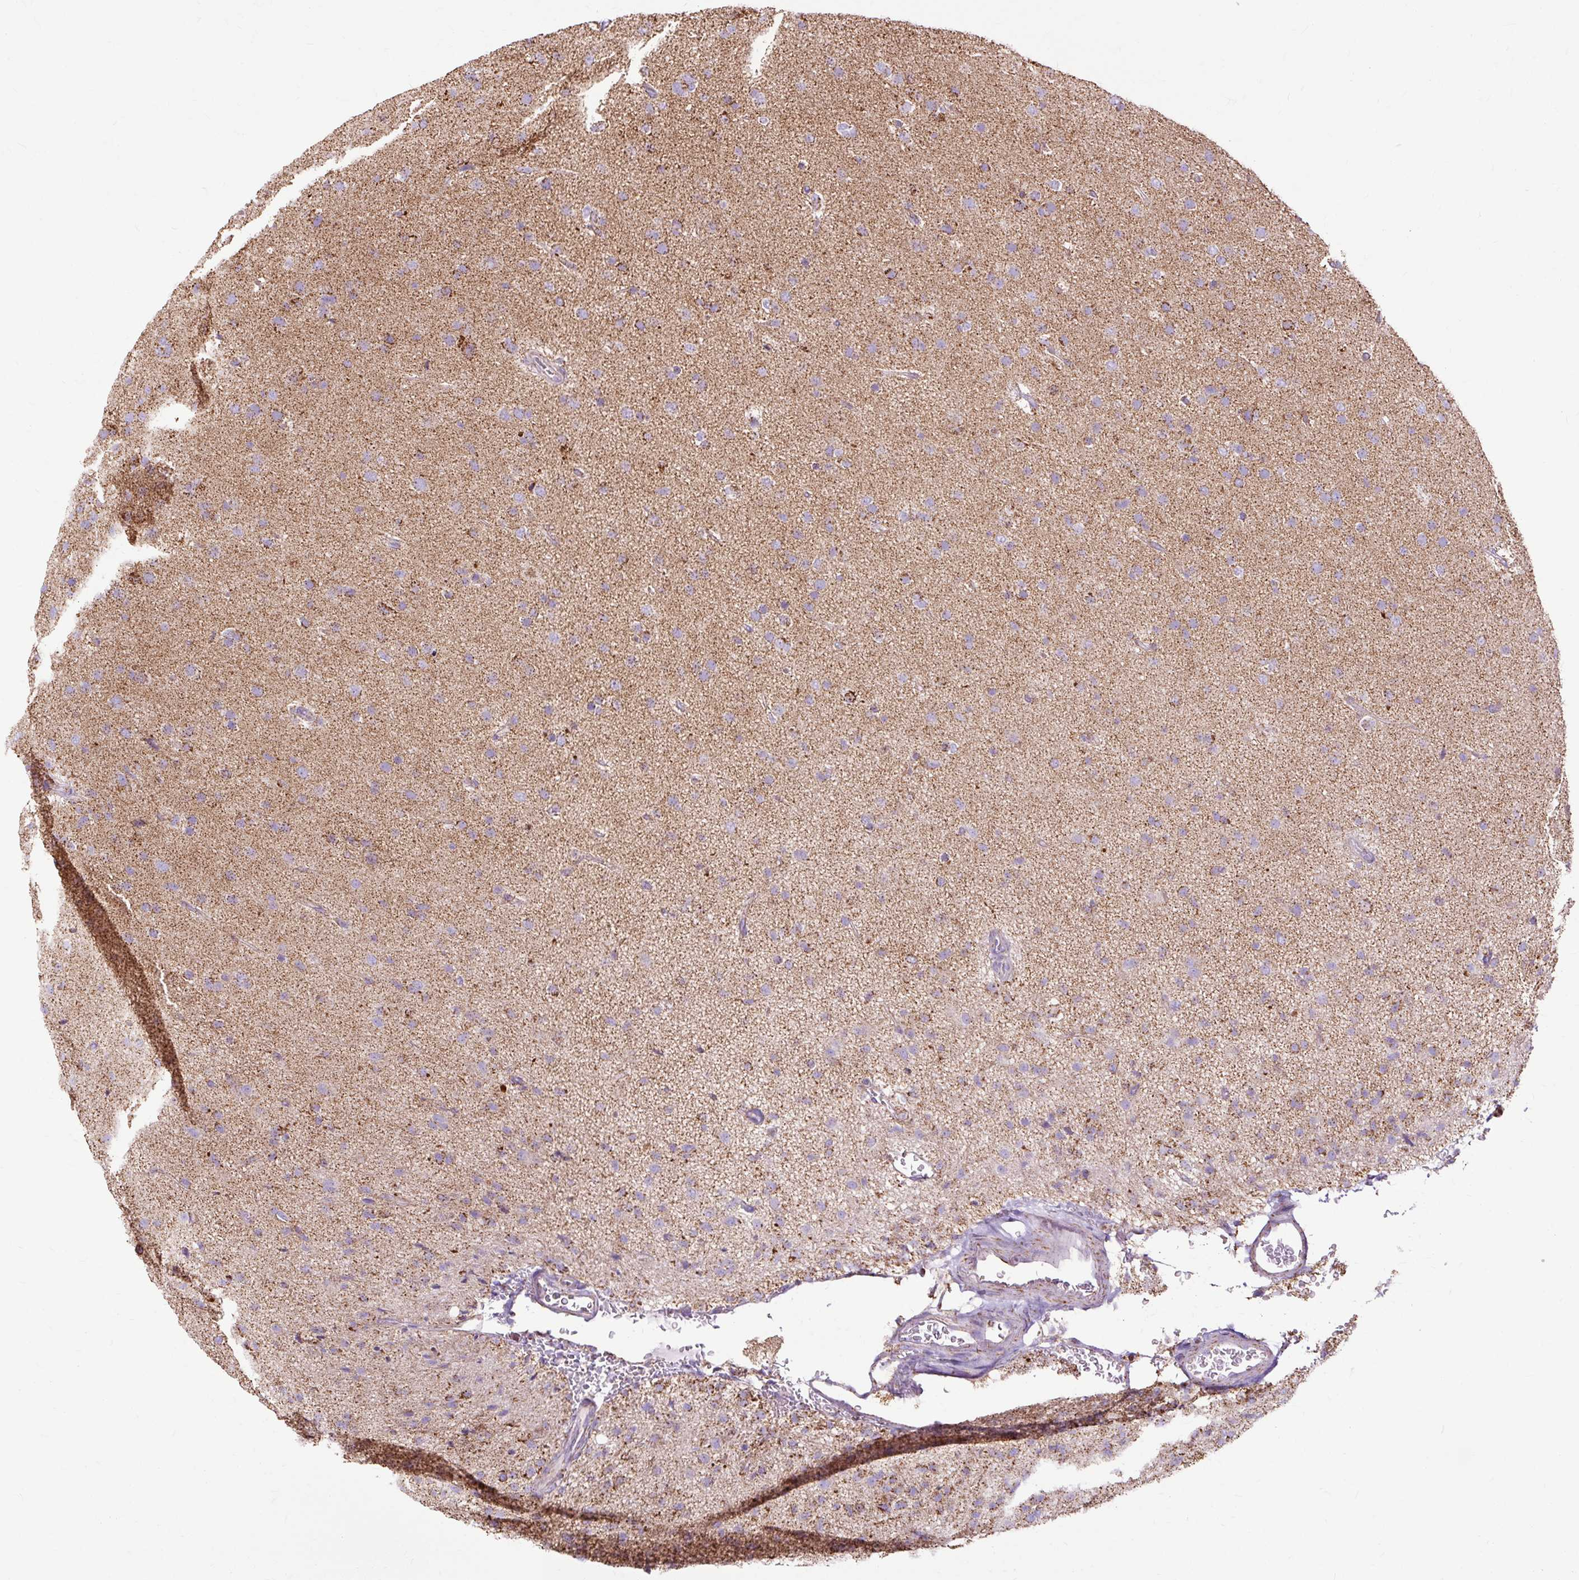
{"staining": {"intensity": "moderate", "quantity": "25%-75%", "location": "cytoplasmic/membranous"}, "tissue": "glioma", "cell_type": "Tumor cells", "image_type": "cancer", "snomed": [{"axis": "morphology", "description": "Glioma, malignant, Low grade"}, {"axis": "topography", "description": "Brain"}], "caption": "IHC histopathology image of glioma stained for a protein (brown), which displays medium levels of moderate cytoplasmic/membranous positivity in about 25%-75% of tumor cells.", "gene": "DLAT", "patient": {"sex": "male", "age": 65}}